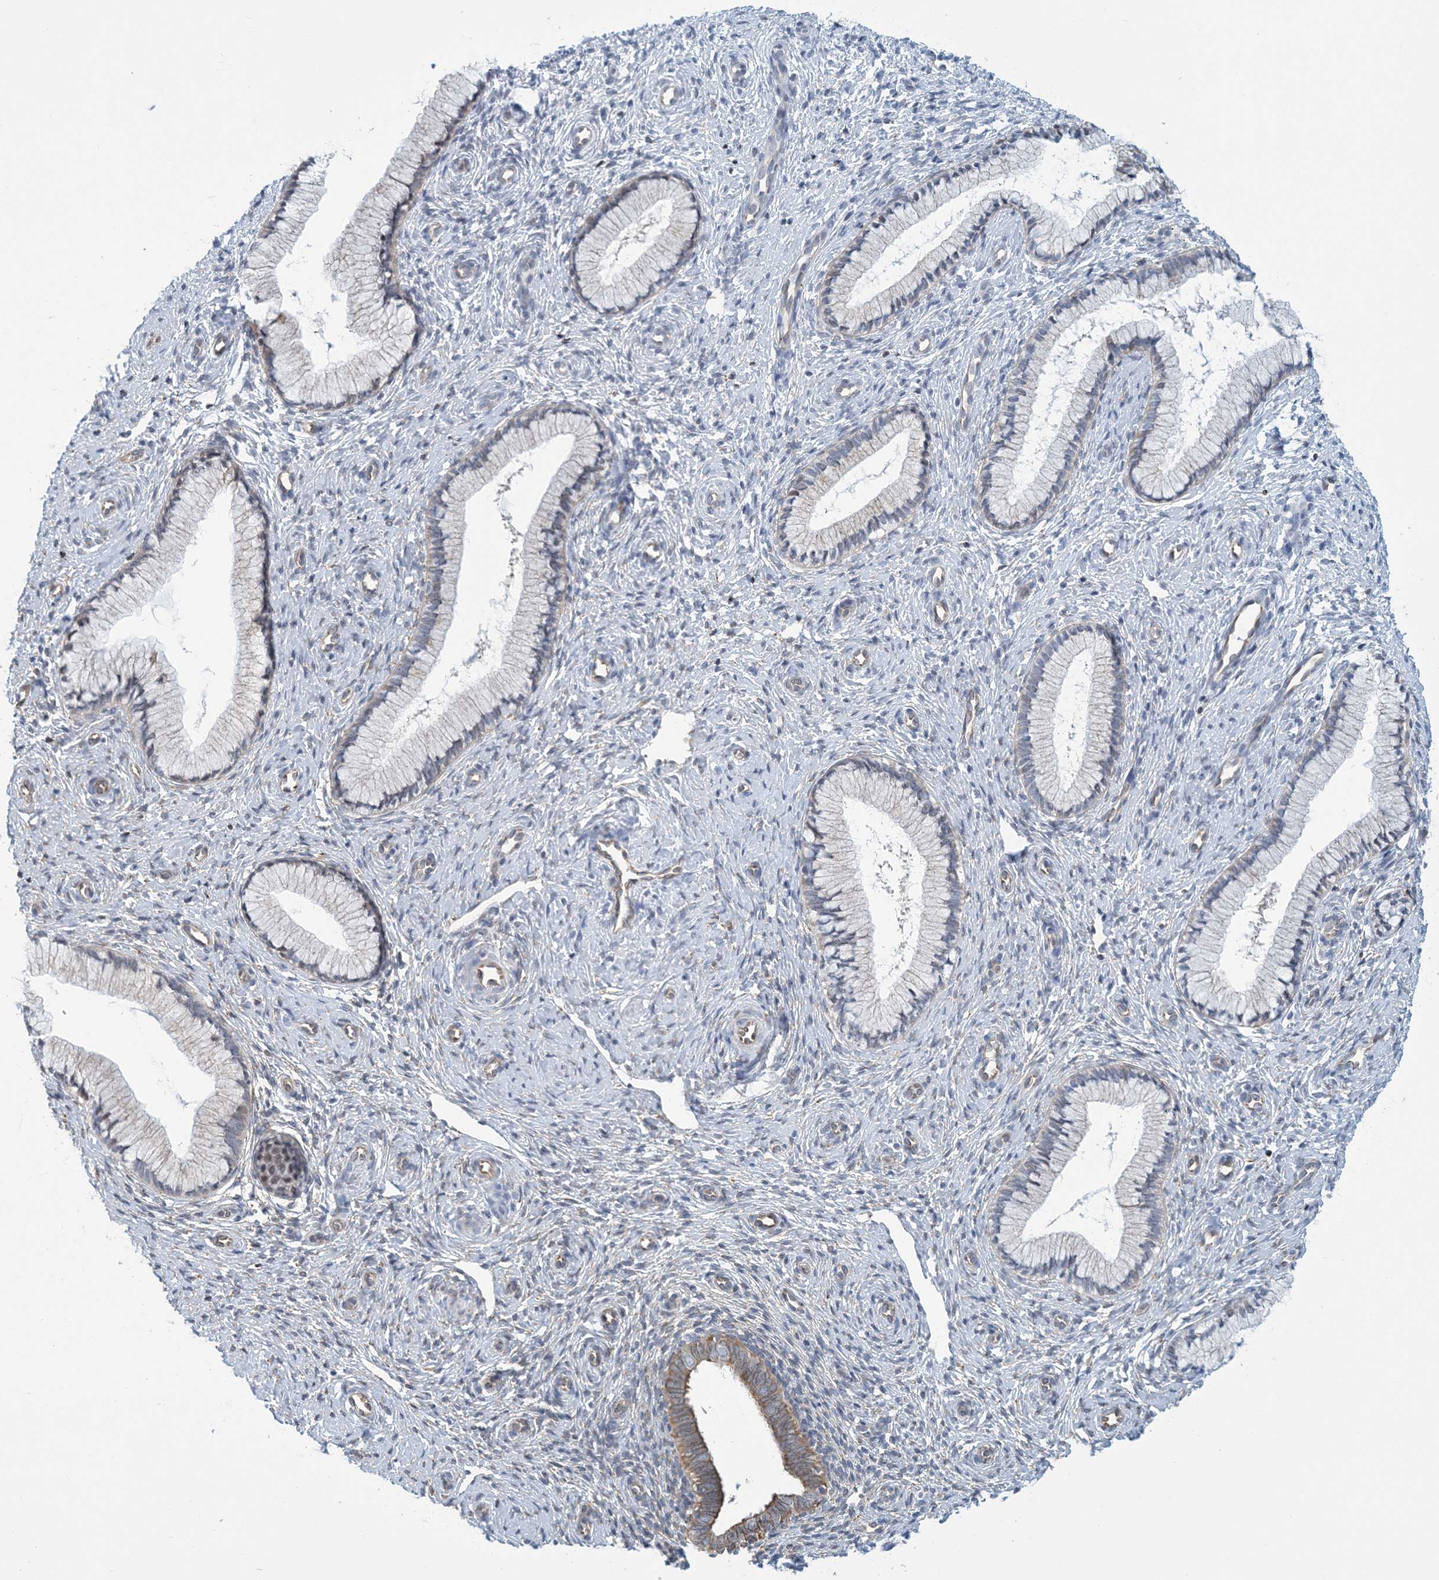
{"staining": {"intensity": "negative", "quantity": "none", "location": "none"}, "tissue": "cervix", "cell_type": "Glandular cells", "image_type": "normal", "snomed": [{"axis": "morphology", "description": "Normal tissue, NOS"}, {"axis": "topography", "description": "Cervix"}], "caption": "Immunohistochemistry (IHC) histopathology image of normal cervix: cervix stained with DAB exhibits no significant protein expression in glandular cells. (DAB immunohistochemistry visualized using brightfield microscopy, high magnification).", "gene": "CCDC14", "patient": {"sex": "female", "age": 27}}